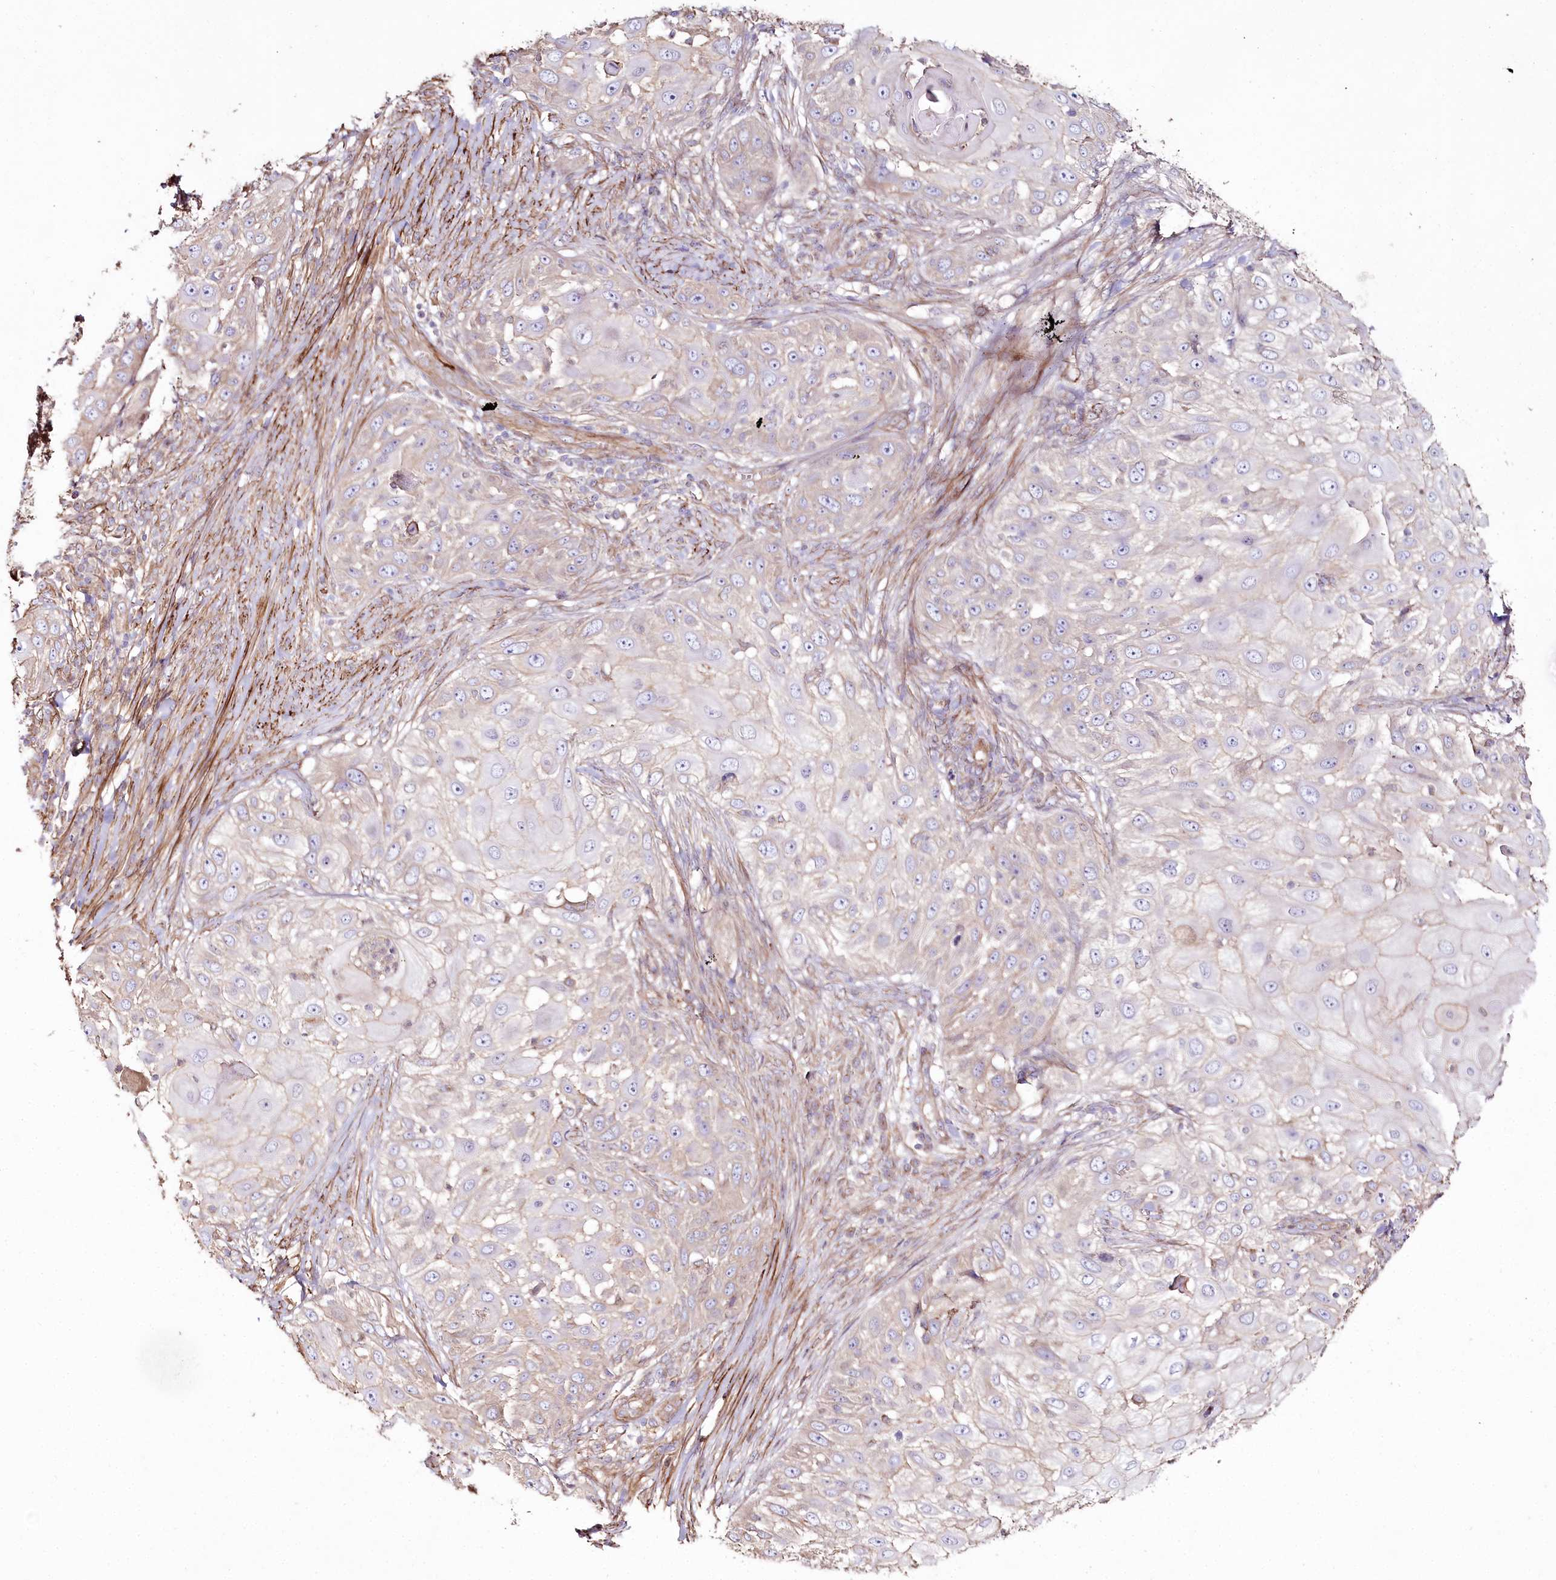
{"staining": {"intensity": "weak", "quantity": "25%-75%", "location": "cytoplasmic/membranous"}, "tissue": "skin cancer", "cell_type": "Tumor cells", "image_type": "cancer", "snomed": [{"axis": "morphology", "description": "Squamous cell carcinoma, NOS"}, {"axis": "topography", "description": "Skin"}], "caption": "A brown stain highlights weak cytoplasmic/membranous positivity of a protein in human squamous cell carcinoma (skin) tumor cells.", "gene": "SUMF1", "patient": {"sex": "female", "age": 44}}